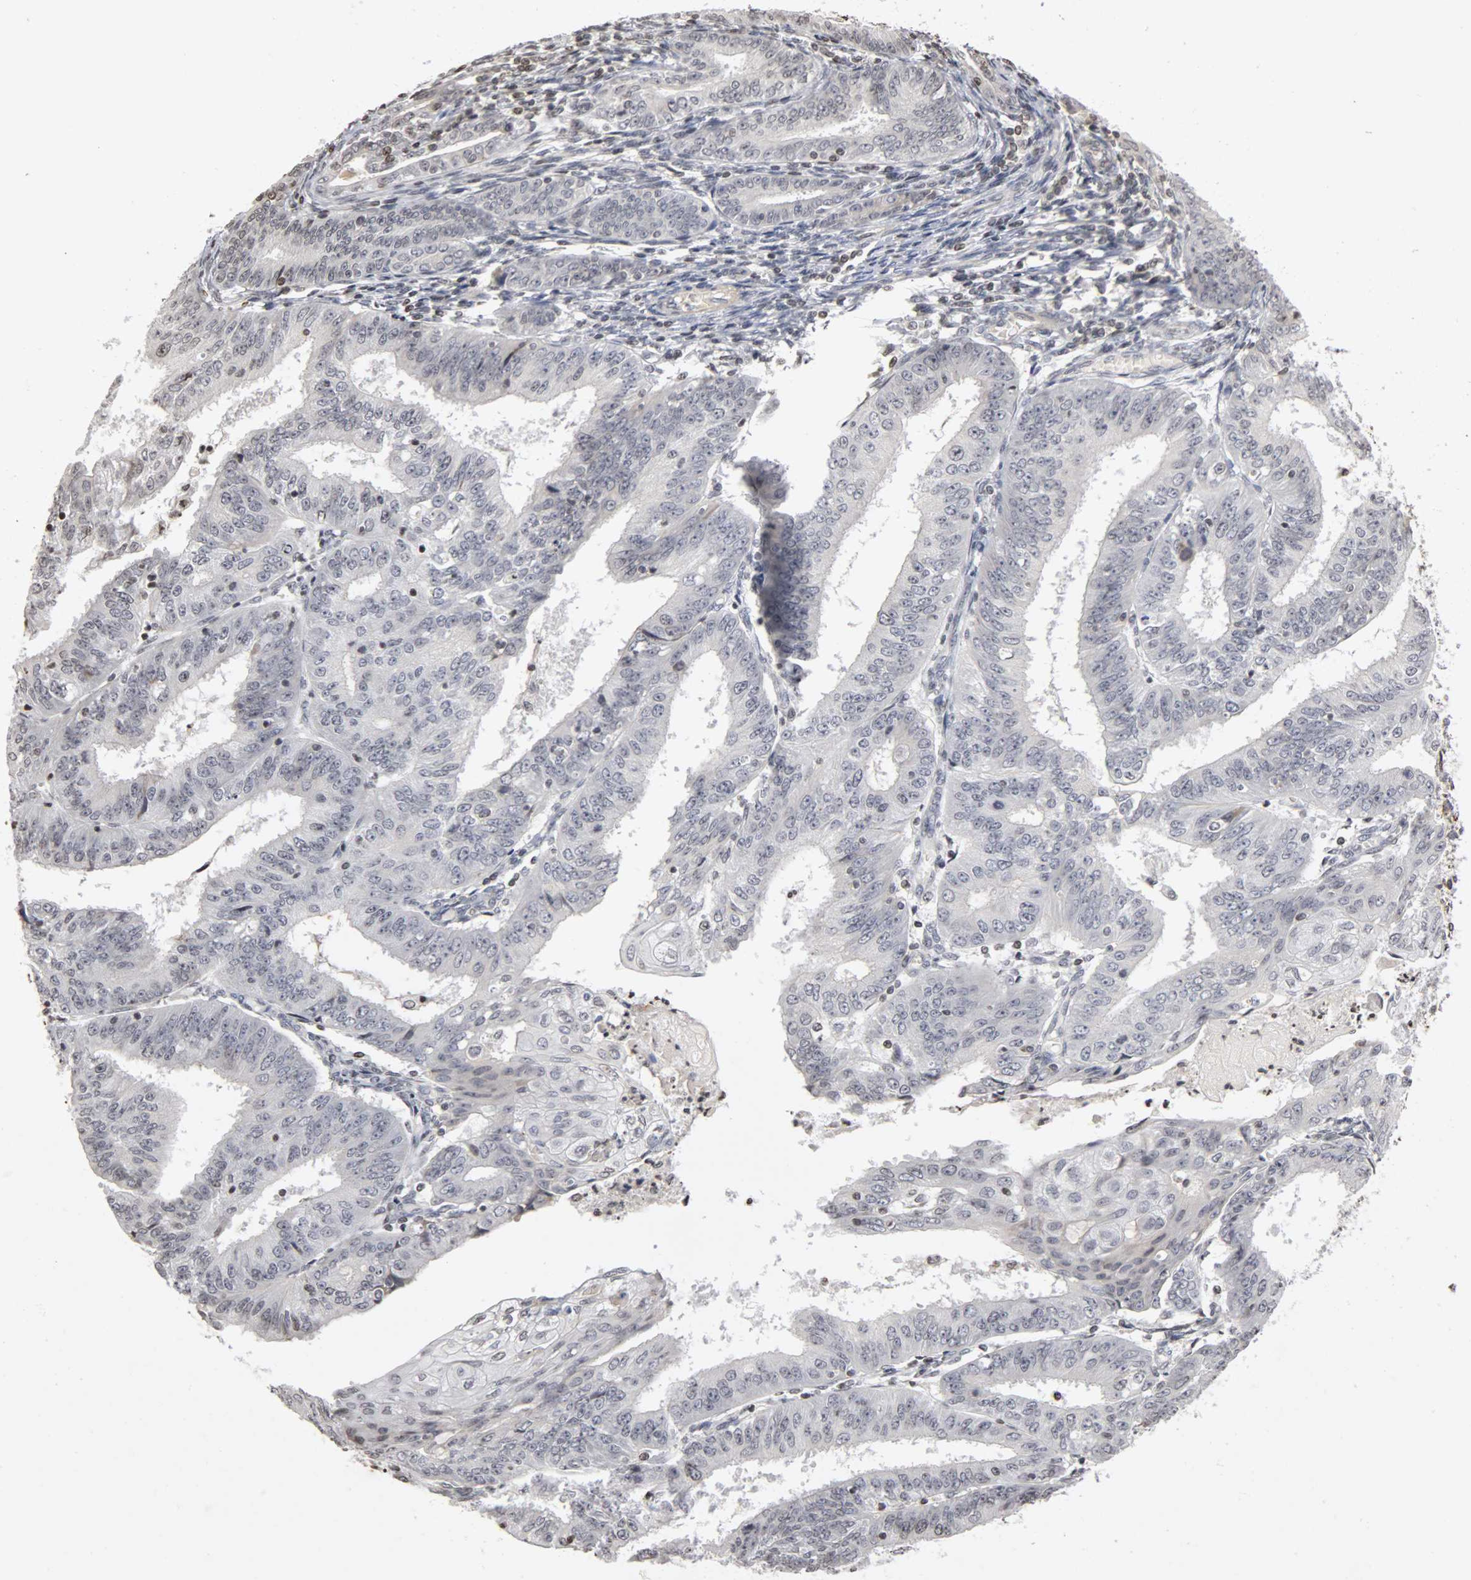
{"staining": {"intensity": "negative", "quantity": "none", "location": "none"}, "tissue": "endometrial cancer", "cell_type": "Tumor cells", "image_type": "cancer", "snomed": [{"axis": "morphology", "description": "Adenocarcinoma, NOS"}, {"axis": "topography", "description": "Endometrium"}], "caption": "This is an immunohistochemistry image of human endometrial cancer. There is no expression in tumor cells.", "gene": "ERCC2", "patient": {"sex": "female", "age": 42}}